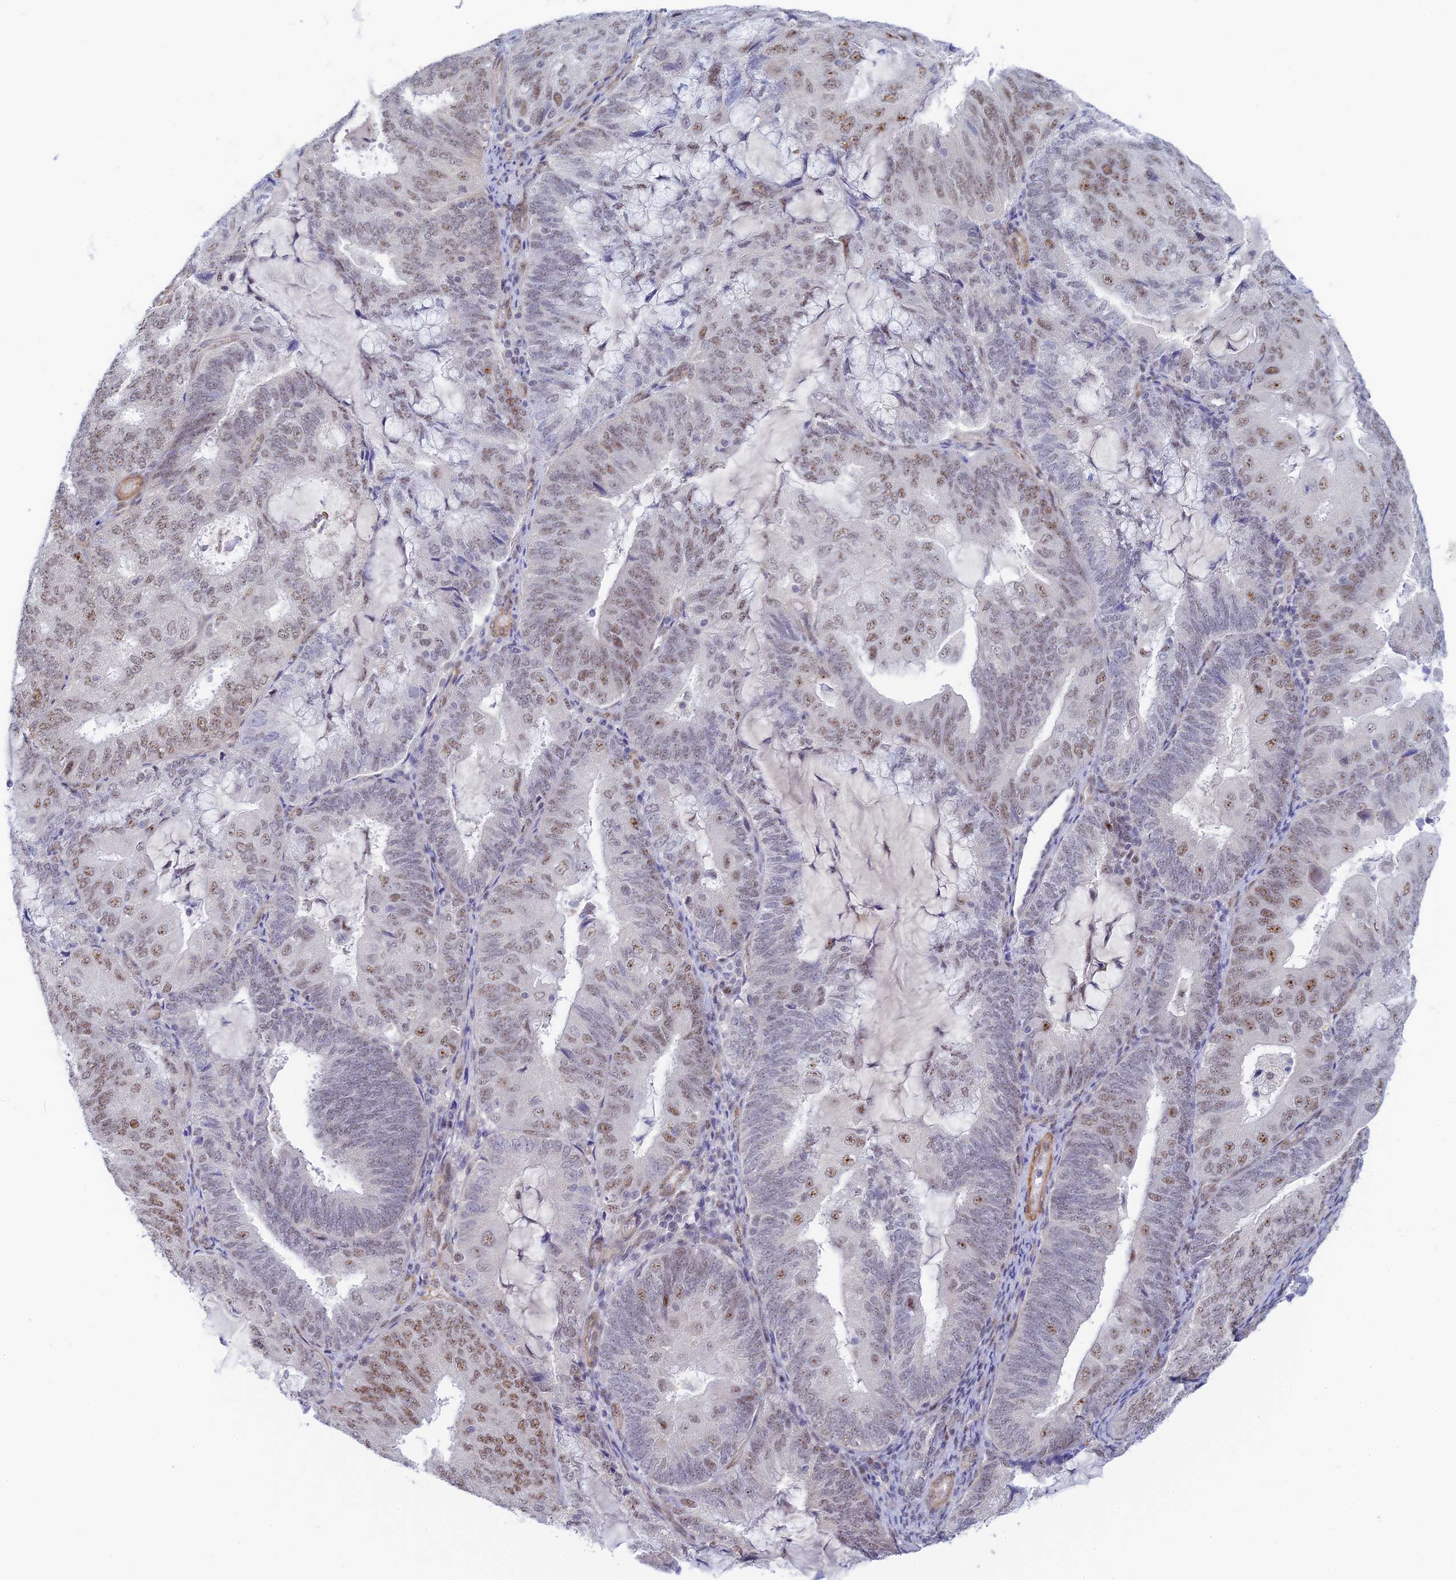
{"staining": {"intensity": "weak", "quantity": "25%-75%", "location": "nuclear"}, "tissue": "endometrial cancer", "cell_type": "Tumor cells", "image_type": "cancer", "snomed": [{"axis": "morphology", "description": "Adenocarcinoma, NOS"}, {"axis": "topography", "description": "Endometrium"}], "caption": "The micrograph displays immunohistochemical staining of adenocarcinoma (endometrial). There is weak nuclear staining is seen in approximately 25%-75% of tumor cells.", "gene": "CFAP92", "patient": {"sex": "female", "age": 81}}